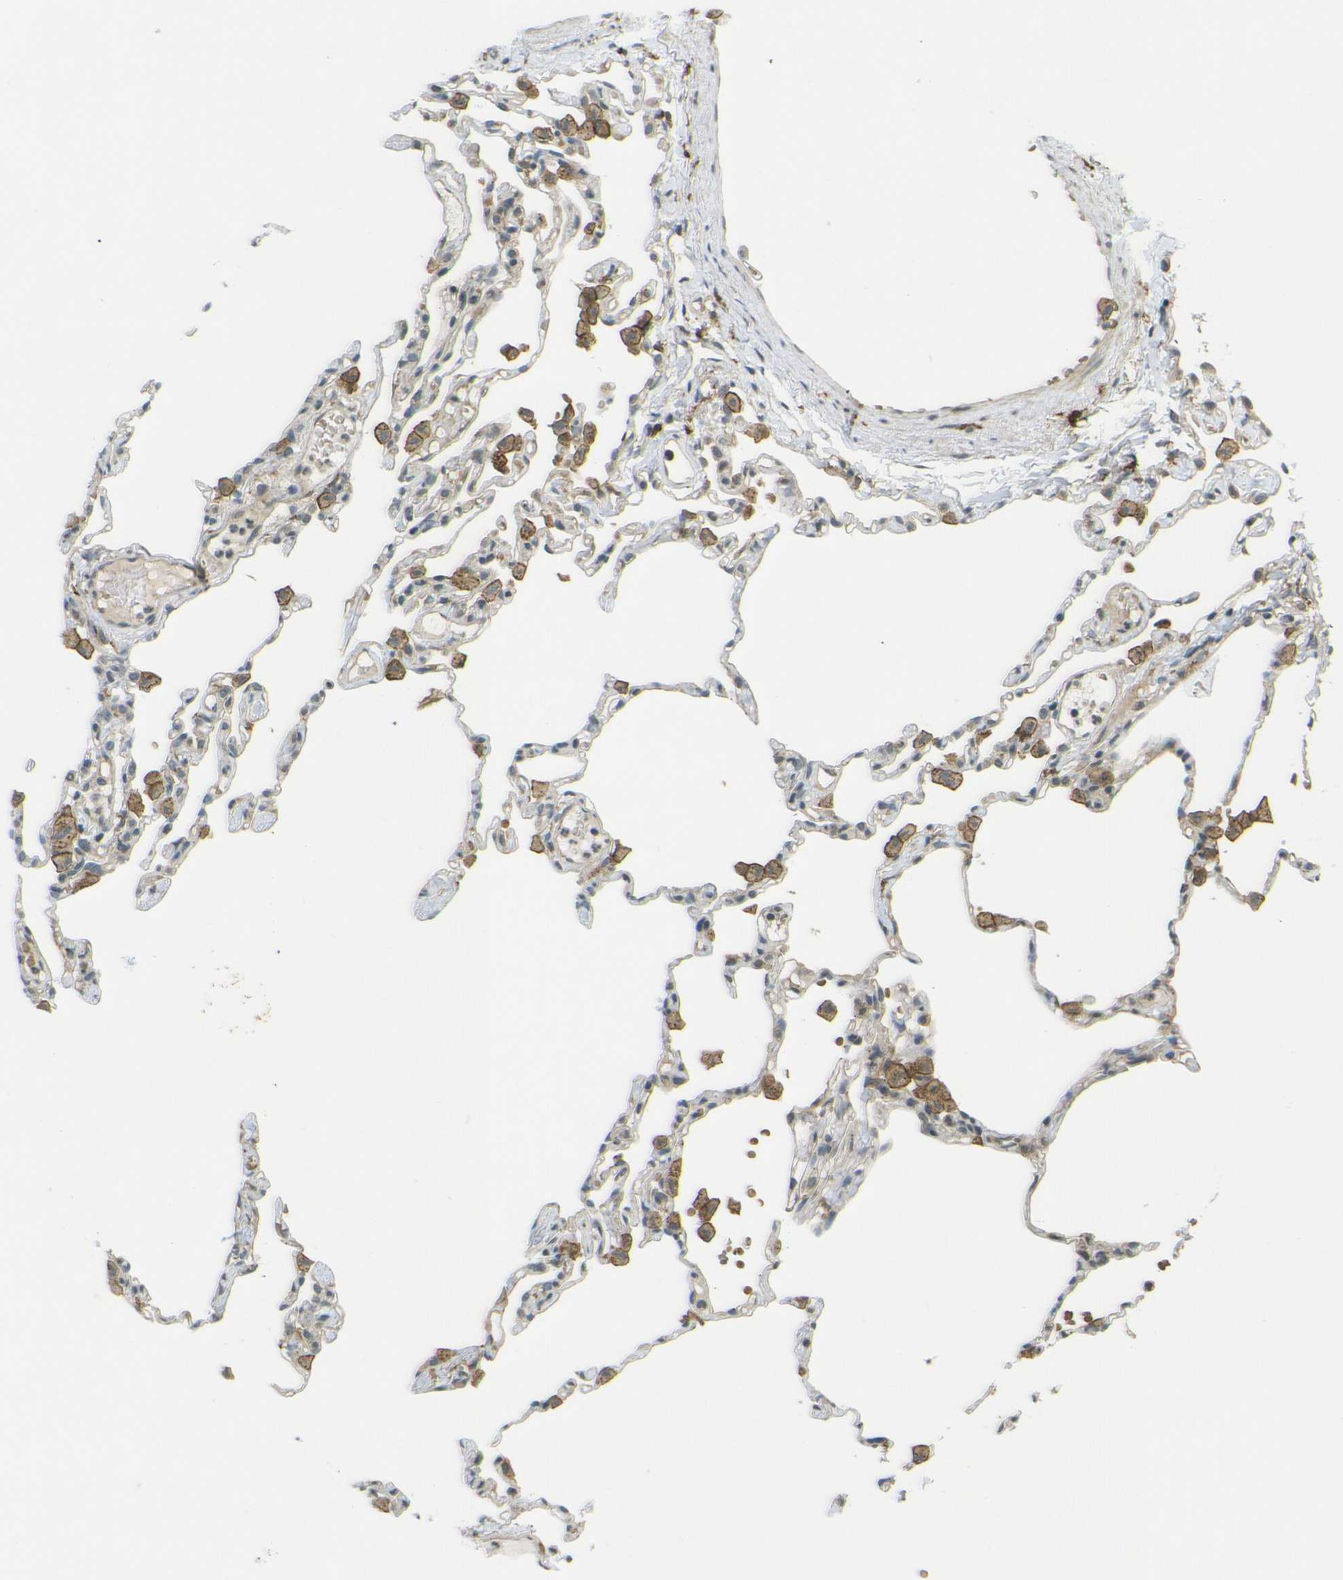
{"staining": {"intensity": "weak", "quantity": "25%-75%", "location": "cytoplasmic/membranous"}, "tissue": "lung", "cell_type": "Alveolar cells", "image_type": "normal", "snomed": [{"axis": "morphology", "description": "Normal tissue, NOS"}, {"axis": "topography", "description": "Lung"}], "caption": "High-power microscopy captured an immunohistochemistry image of unremarkable lung, revealing weak cytoplasmic/membranous expression in about 25%-75% of alveolar cells. (DAB (3,3'-diaminobenzidine) IHC, brown staining for protein, blue staining for nuclei).", "gene": "DAB2", "patient": {"sex": "female", "age": 49}}